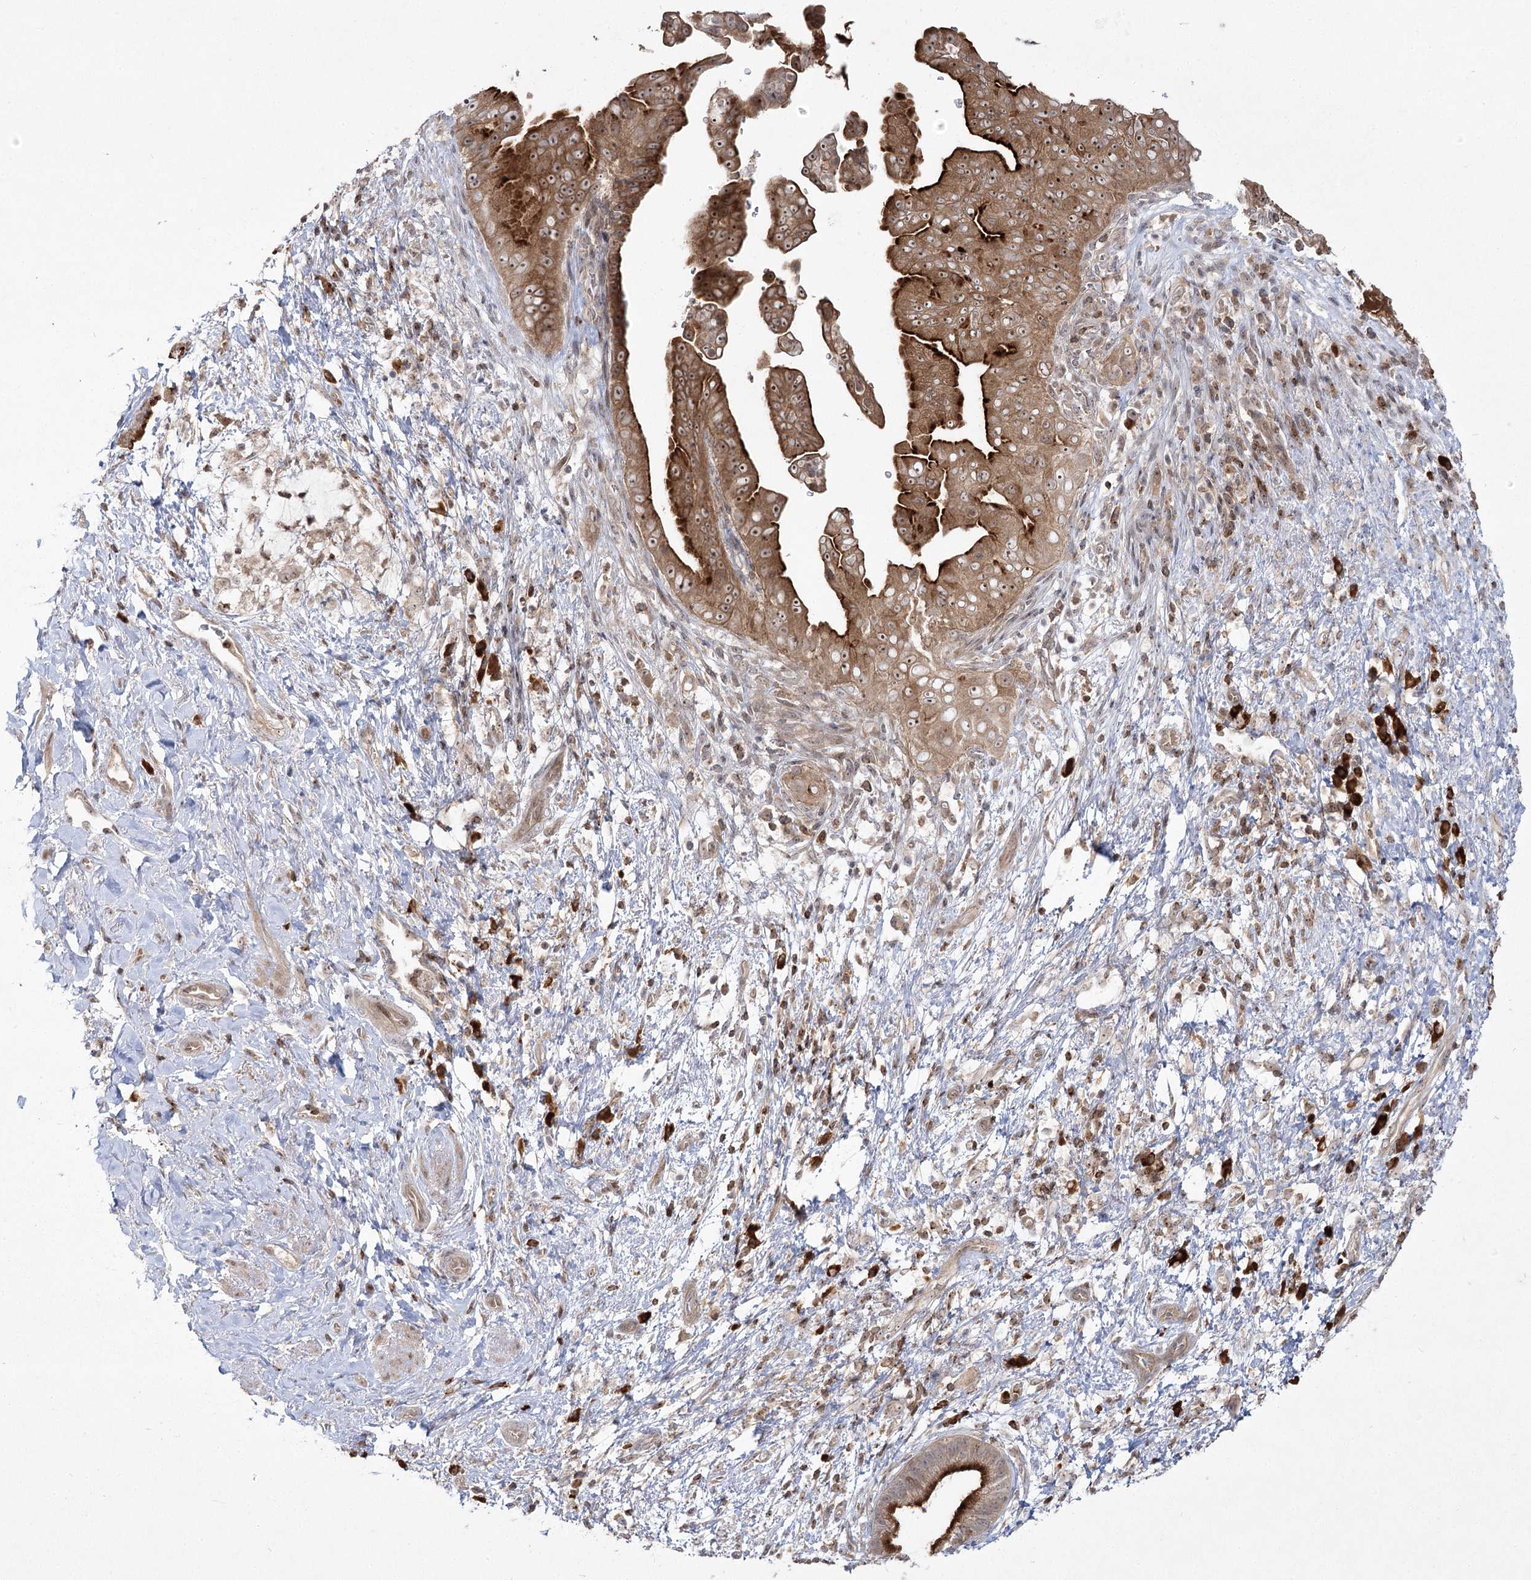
{"staining": {"intensity": "strong", "quantity": ">75%", "location": "cytoplasmic/membranous,nuclear"}, "tissue": "pancreatic cancer", "cell_type": "Tumor cells", "image_type": "cancer", "snomed": [{"axis": "morphology", "description": "Adenocarcinoma, NOS"}, {"axis": "topography", "description": "Pancreas"}], "caption": "Adenocarcinoma (pancreatic) was stained to show a protein in brown. There is high levels of strong cytoplasmic/membranous and nuclear expression in approximately >75% of tumor cells.", "gene": "SYTL1", "patient": {"sex": "female", "age": 78}}